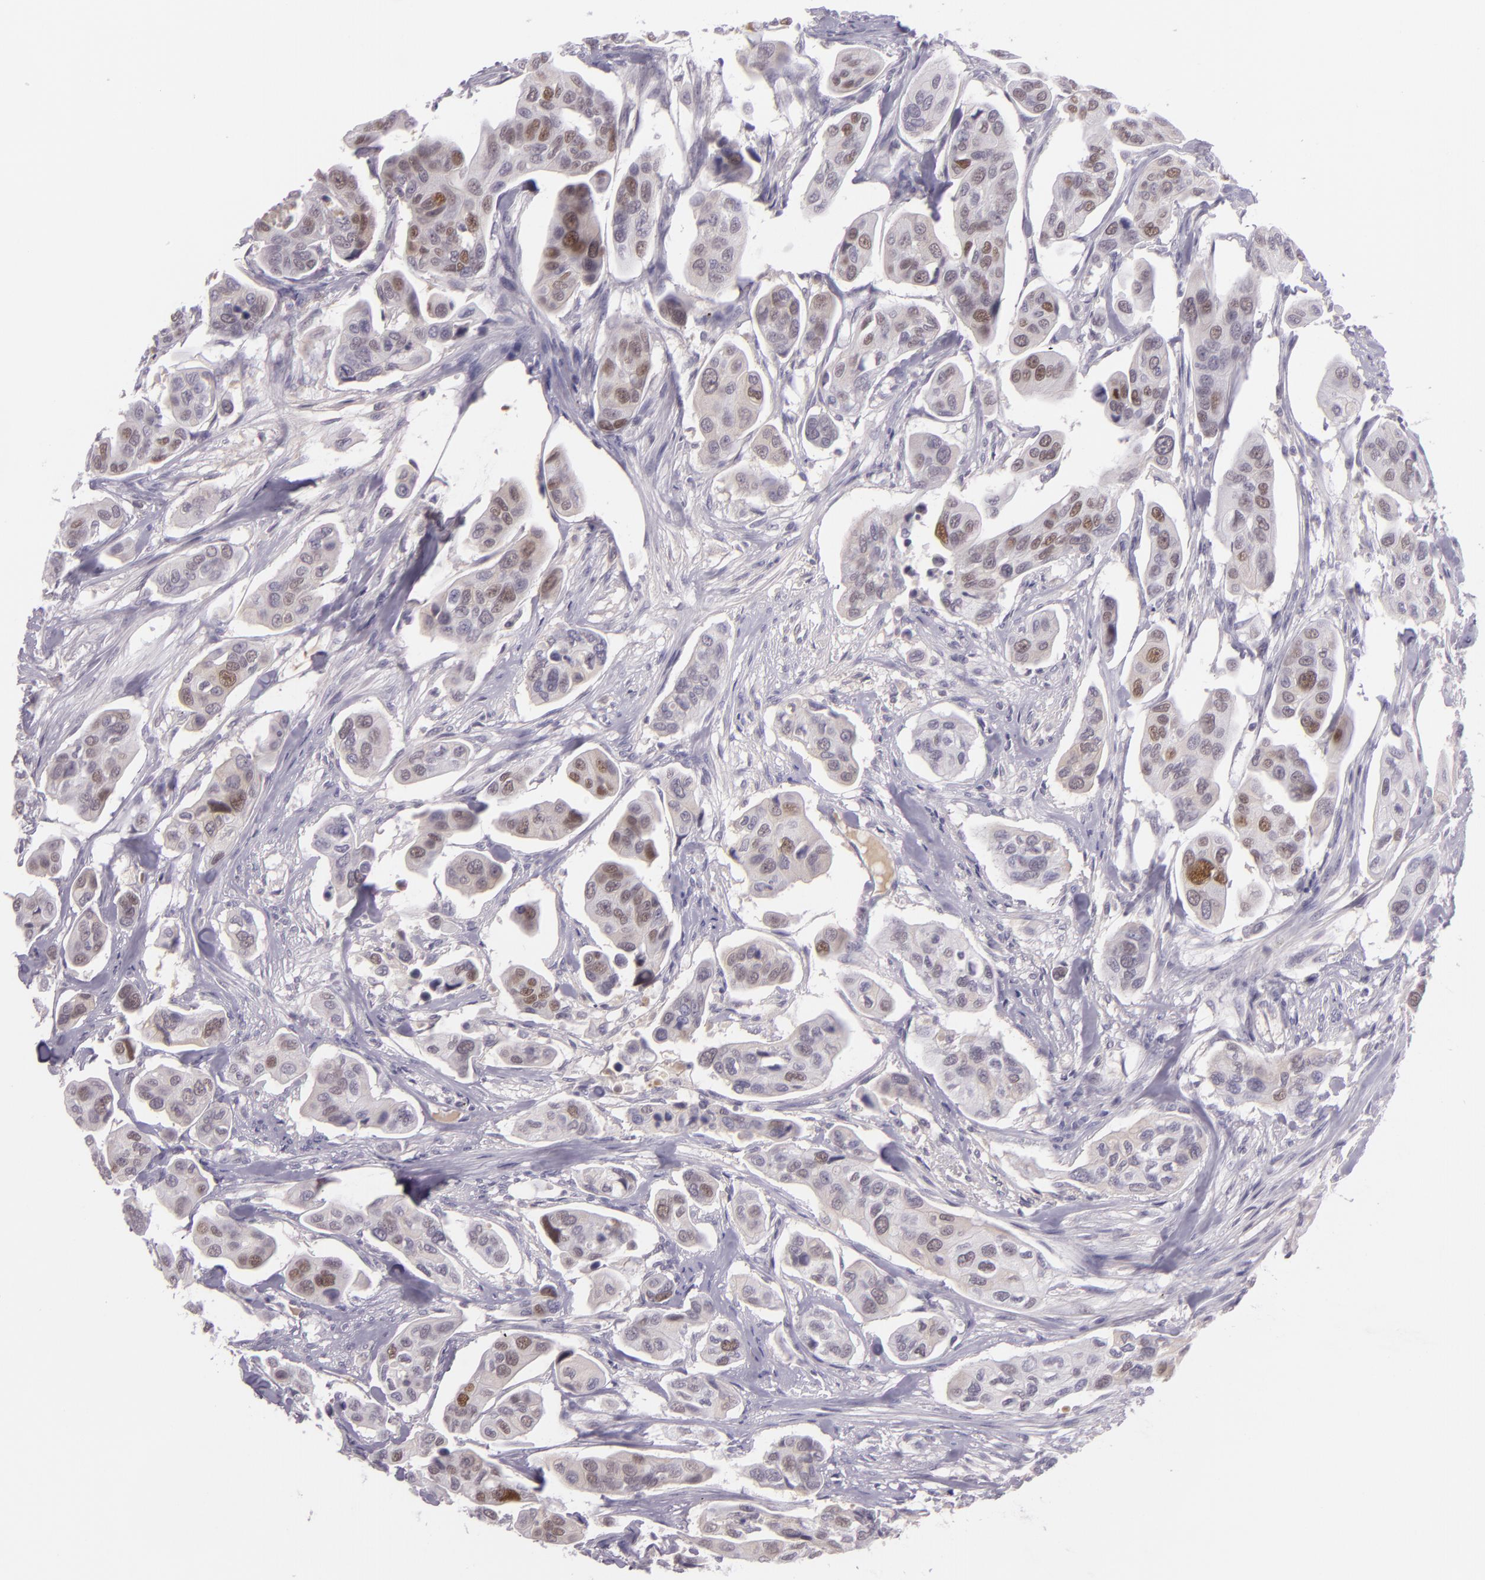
{"staining": {"intensity": "moderate", "quantity": "25%-75%", "location": "nuclear"}, "tissue": "urothelial cancer", "cell_type": "Tumor cells", "image_type": "cancer", "snomed": [{"axis": "morphology", "description": "Adenocarcinoma, NOS"}, {"axis": "topography", "description": "Urinary bladder"}], "caption": "This photomicrograph exhibits immunohistochemistry (IHC) staining of urothelial cancer, with medium moderate nuclear staining in approximately 25%-75% of tumor cells.", "gene": "CHEK2", "patient": {"sex": "male", "age": 61}}